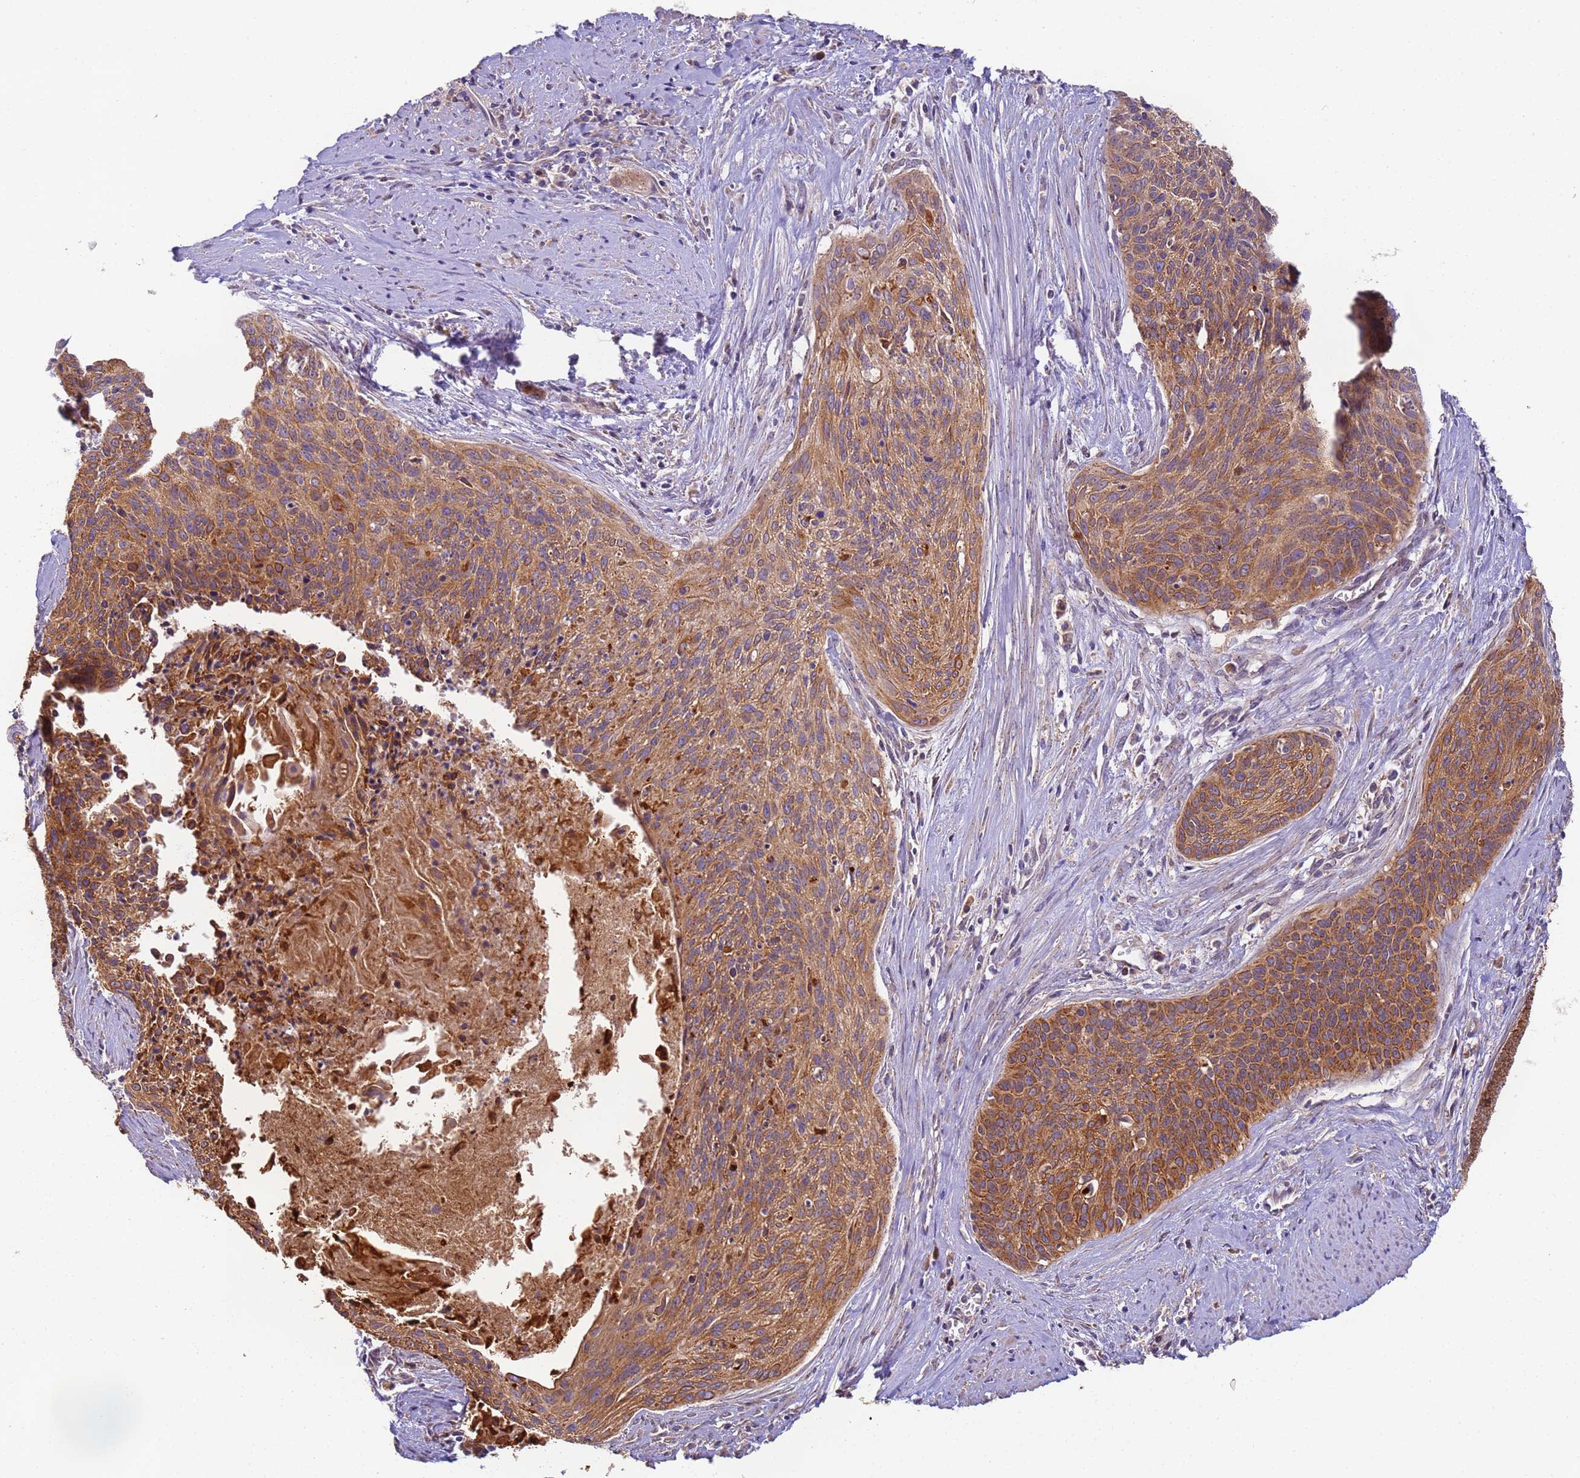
{"staining": {"intensity": "moderate", "quantity": ">75%", "location": "cytoplasmic/membranous"}, "tissue": "cervical cancer", "cell_type": "Tumor cells", "image_type": "cancer", "snomed": [{"axis": "morphology", "description": "Squamous cell carcinoma, NOS"}, {"axis": "topography", "description": "Cervix"}], "caption": "Immunohistochemical staining of cervical squamous cell carcinoma demonstrates moderate cytoplasmic/membranous protein expression in approximately >75% of tumor cells.", "gene": "TIGAR", "patient": {"sex": "female", "age": 55}}